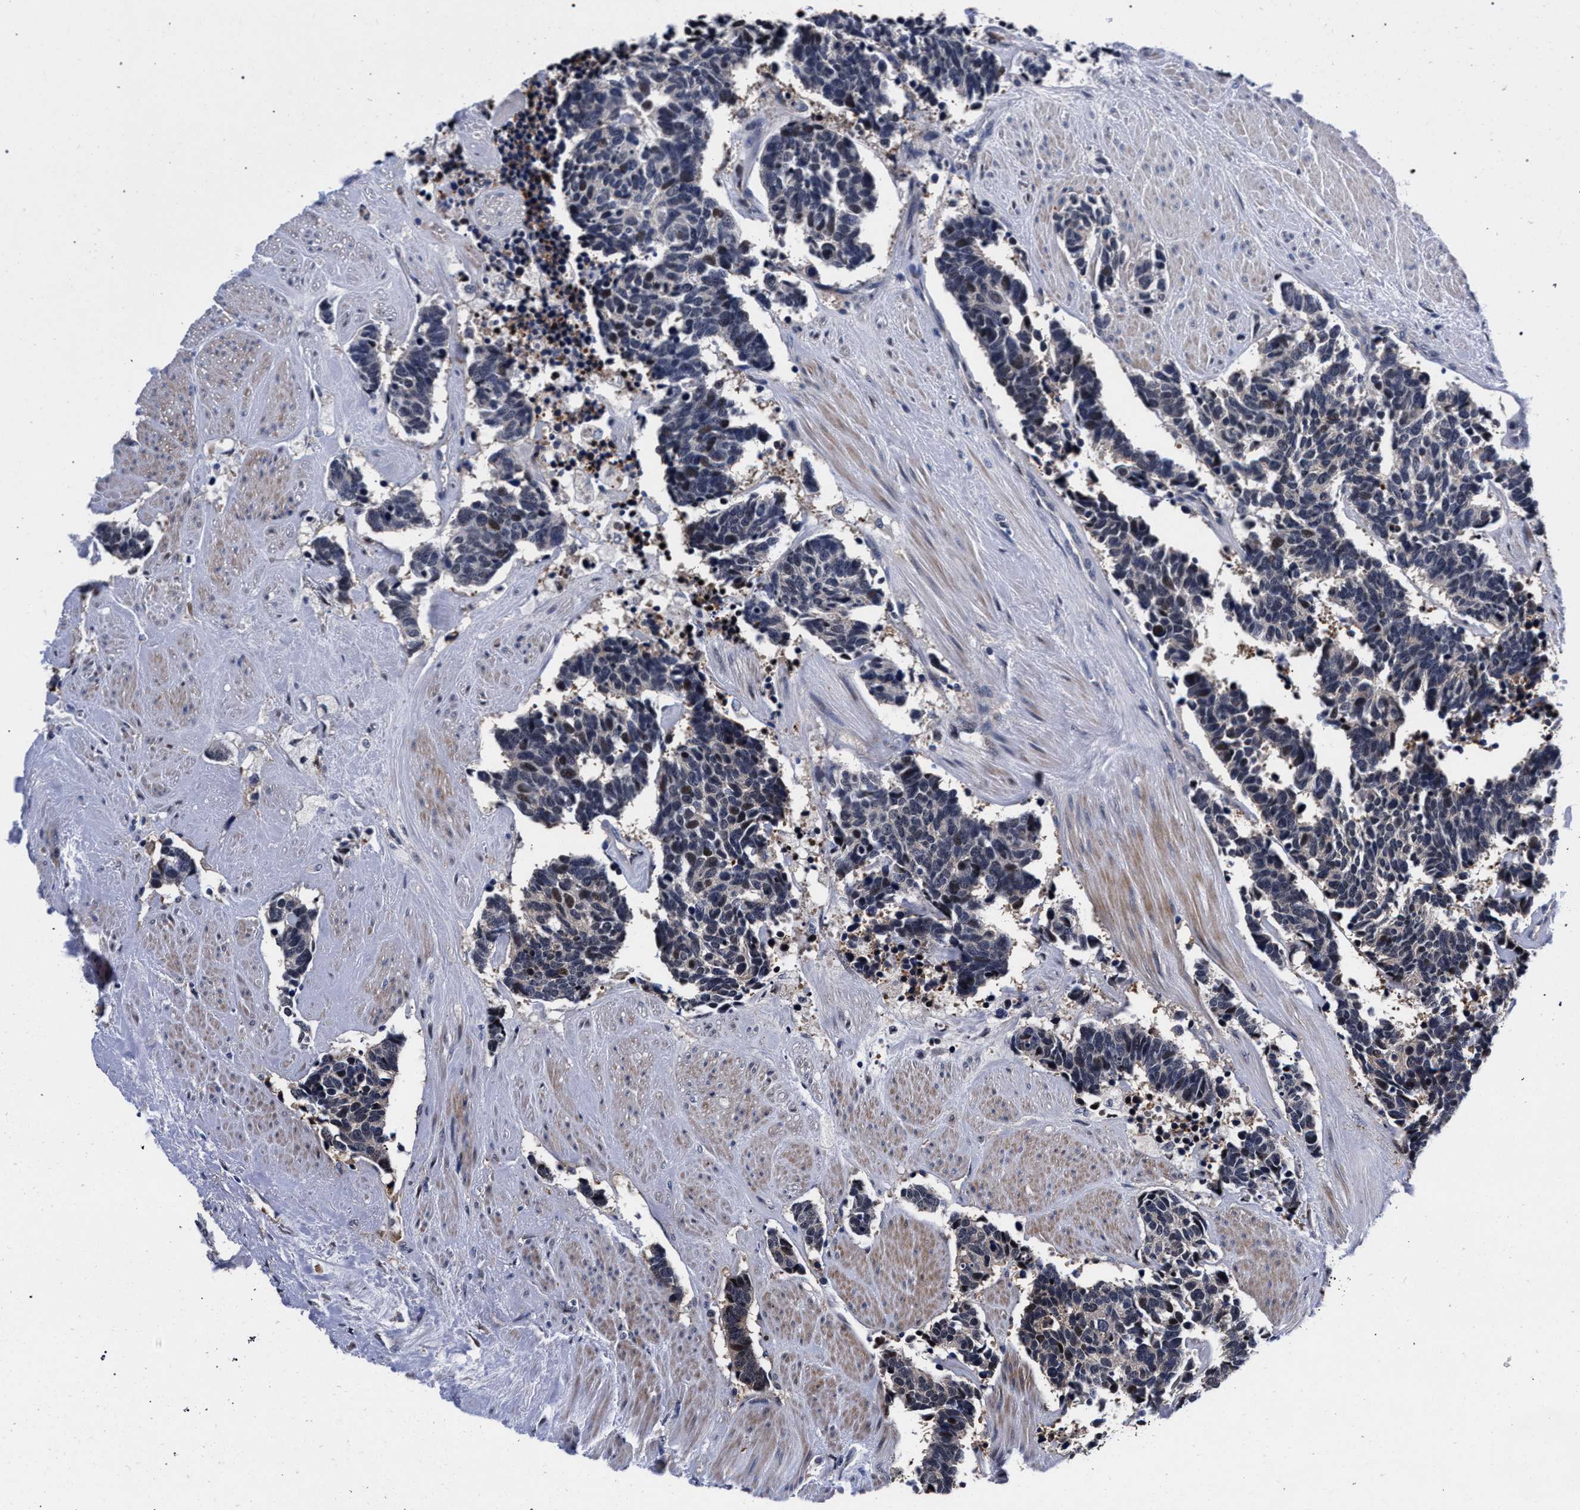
{"staining": {"intensity": "weak", "quantity": "<25%", "location": "nuclear"}, "tissue": "carcinoid", "cell_type": "Tumor cells", "image_type": "cancer", "snomed": [{"axis": "morphology", "description": "Carcinoma, NOS"}, {"axis": "morphology", "description": "Carcinoid, malignant, NOS"}, {"axis": "topography", "description": "Urinary bladder"}], "caption": "Image shows no protein expression in tumor cells of carcinoid tissue.", "gene": "ZNF462", "patient": {"sex": "male", "age": 57}}